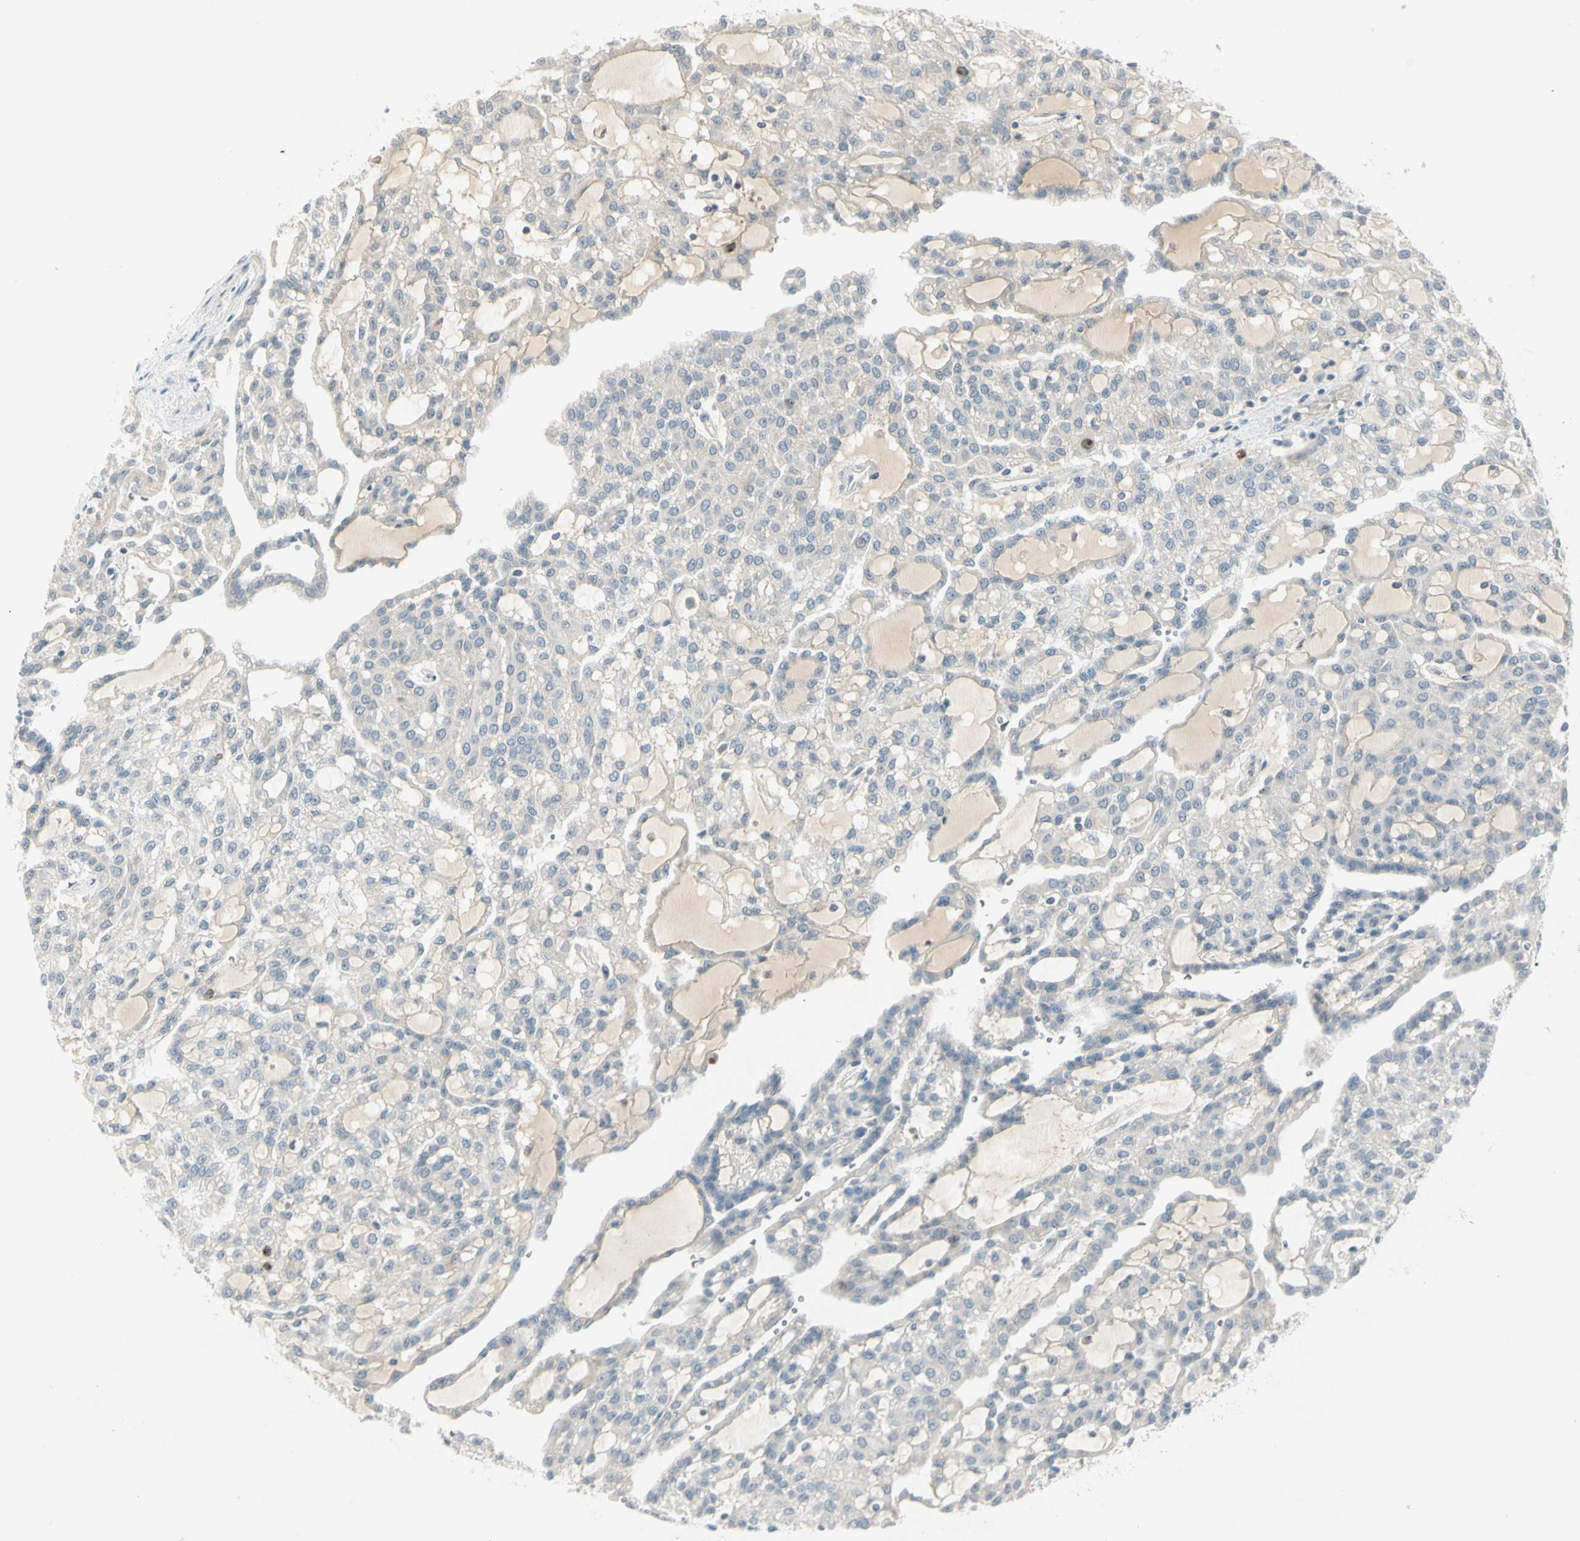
{"staining": {"intensity": "negative", "quantity": "none", "location": "none"}, "tissue": "renal cancer", "cell_type": "Tumor cells", "image_type": "cancer", "snomed": [{"axis": "morphology", "description": "Adenocarcinoma, NOS"}, {"axis": "topography", "description": "Kidney"}], "caption": "A high-resolution photomicrograph shows IHC staining of adenocarcinoma (renal), which exhibits no significant staining in tumor cells.", "gene": "PITX1", "patient": {"sex": "male", "age": 63}}